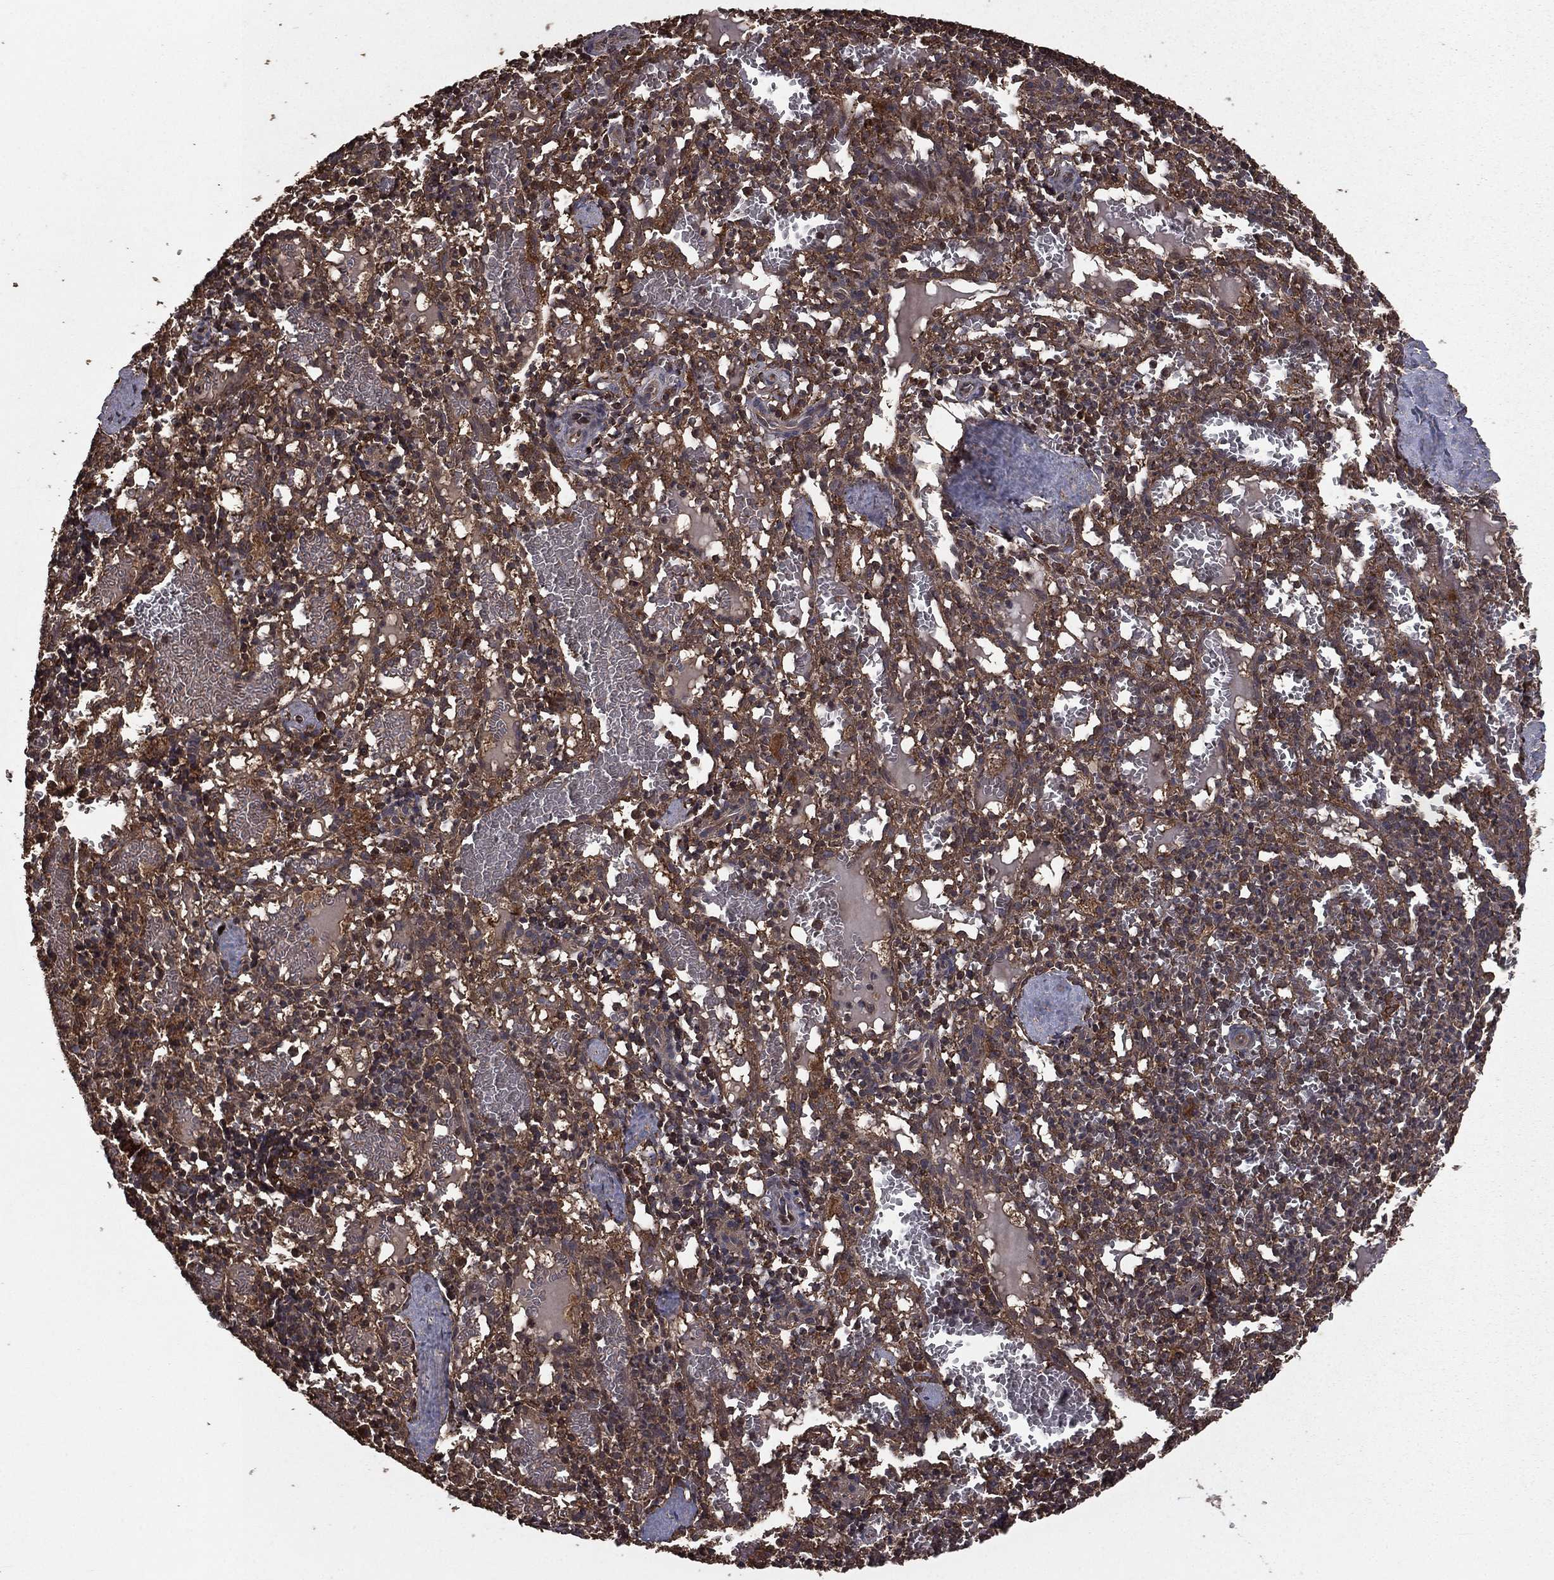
{"staining": {"intensity": "moderate", "quantity": "25%-75%", "location": "cytoplasmic/membranous"}, "tissue": "spleen", "cell_type": "Cells in red pulp", "image_type": "normal", "snomed": [{"axis": "morphology", "description": "Normal tissue, NOS"}, {"axis": "topography", "description": "Spleen"}], "caption": "Spleen stained for a protein (brown) displays moderate cytoplasmic/membranous positive expression in approximately 25%-75% of cells in red pulp.", "gene": "BIRC6", "patient": {"sex": "male", "age": 11}}